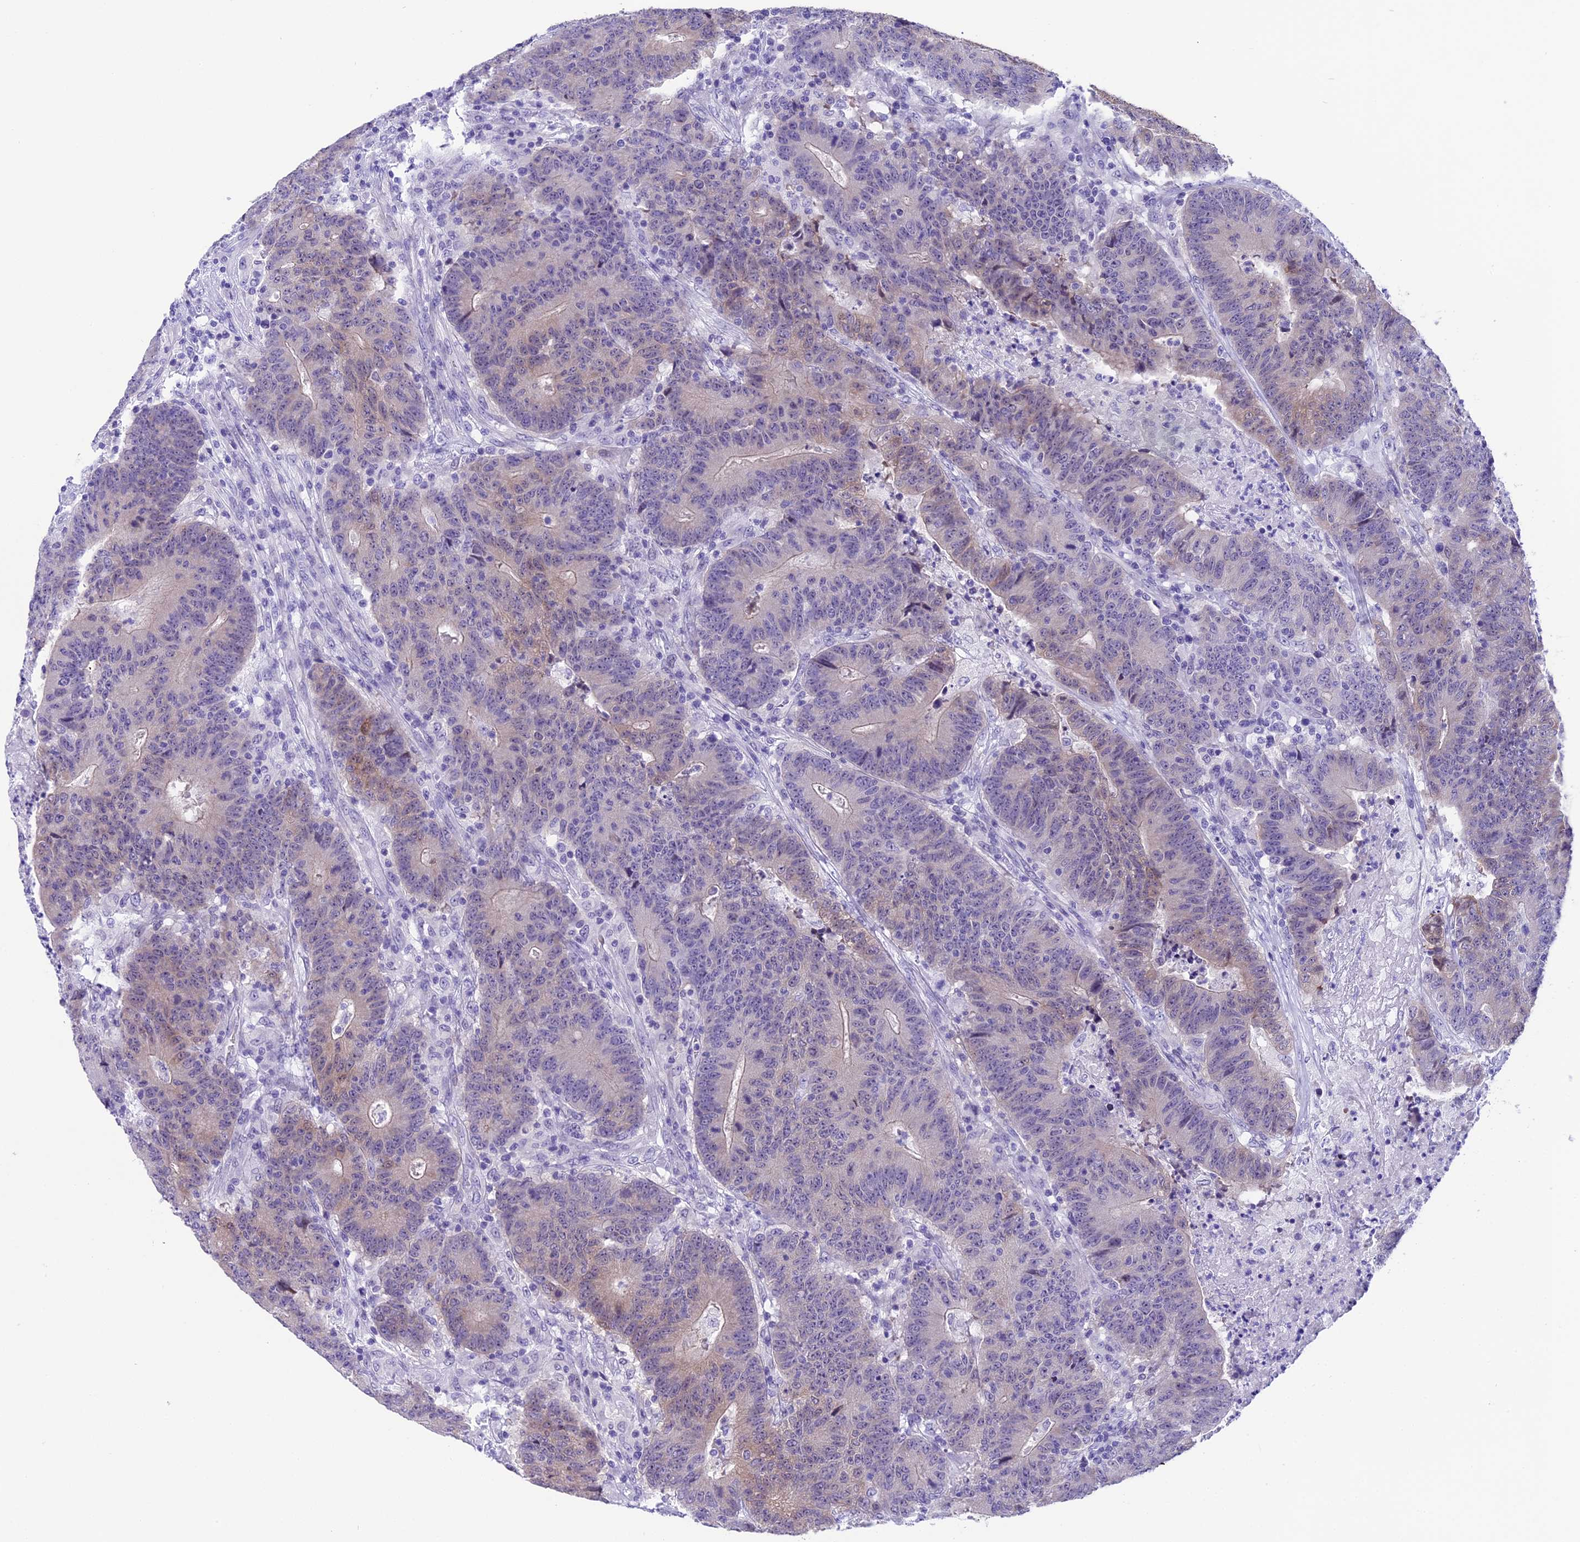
{"staining": {"intensity": "negative", "quantity": "none", "location": "none"}, "tissue": "colorectal cancer", "cell_type": "Tumor cells", "image_type": "cancer", "snomed": [{"axis": "morphology", "description": "Adenocarcinoma, NOS"}, {"axis": "topography", "description": "Colon"}], "caption": "This histopathology image is of colorectal adenocarcinoma stained with IHC to label a protein in brown with the nuclei are counter-stained blue. There is no positivity in tumor cells.", "gene": "PRR15", "patient": {"sex": "female", "age": 75}}